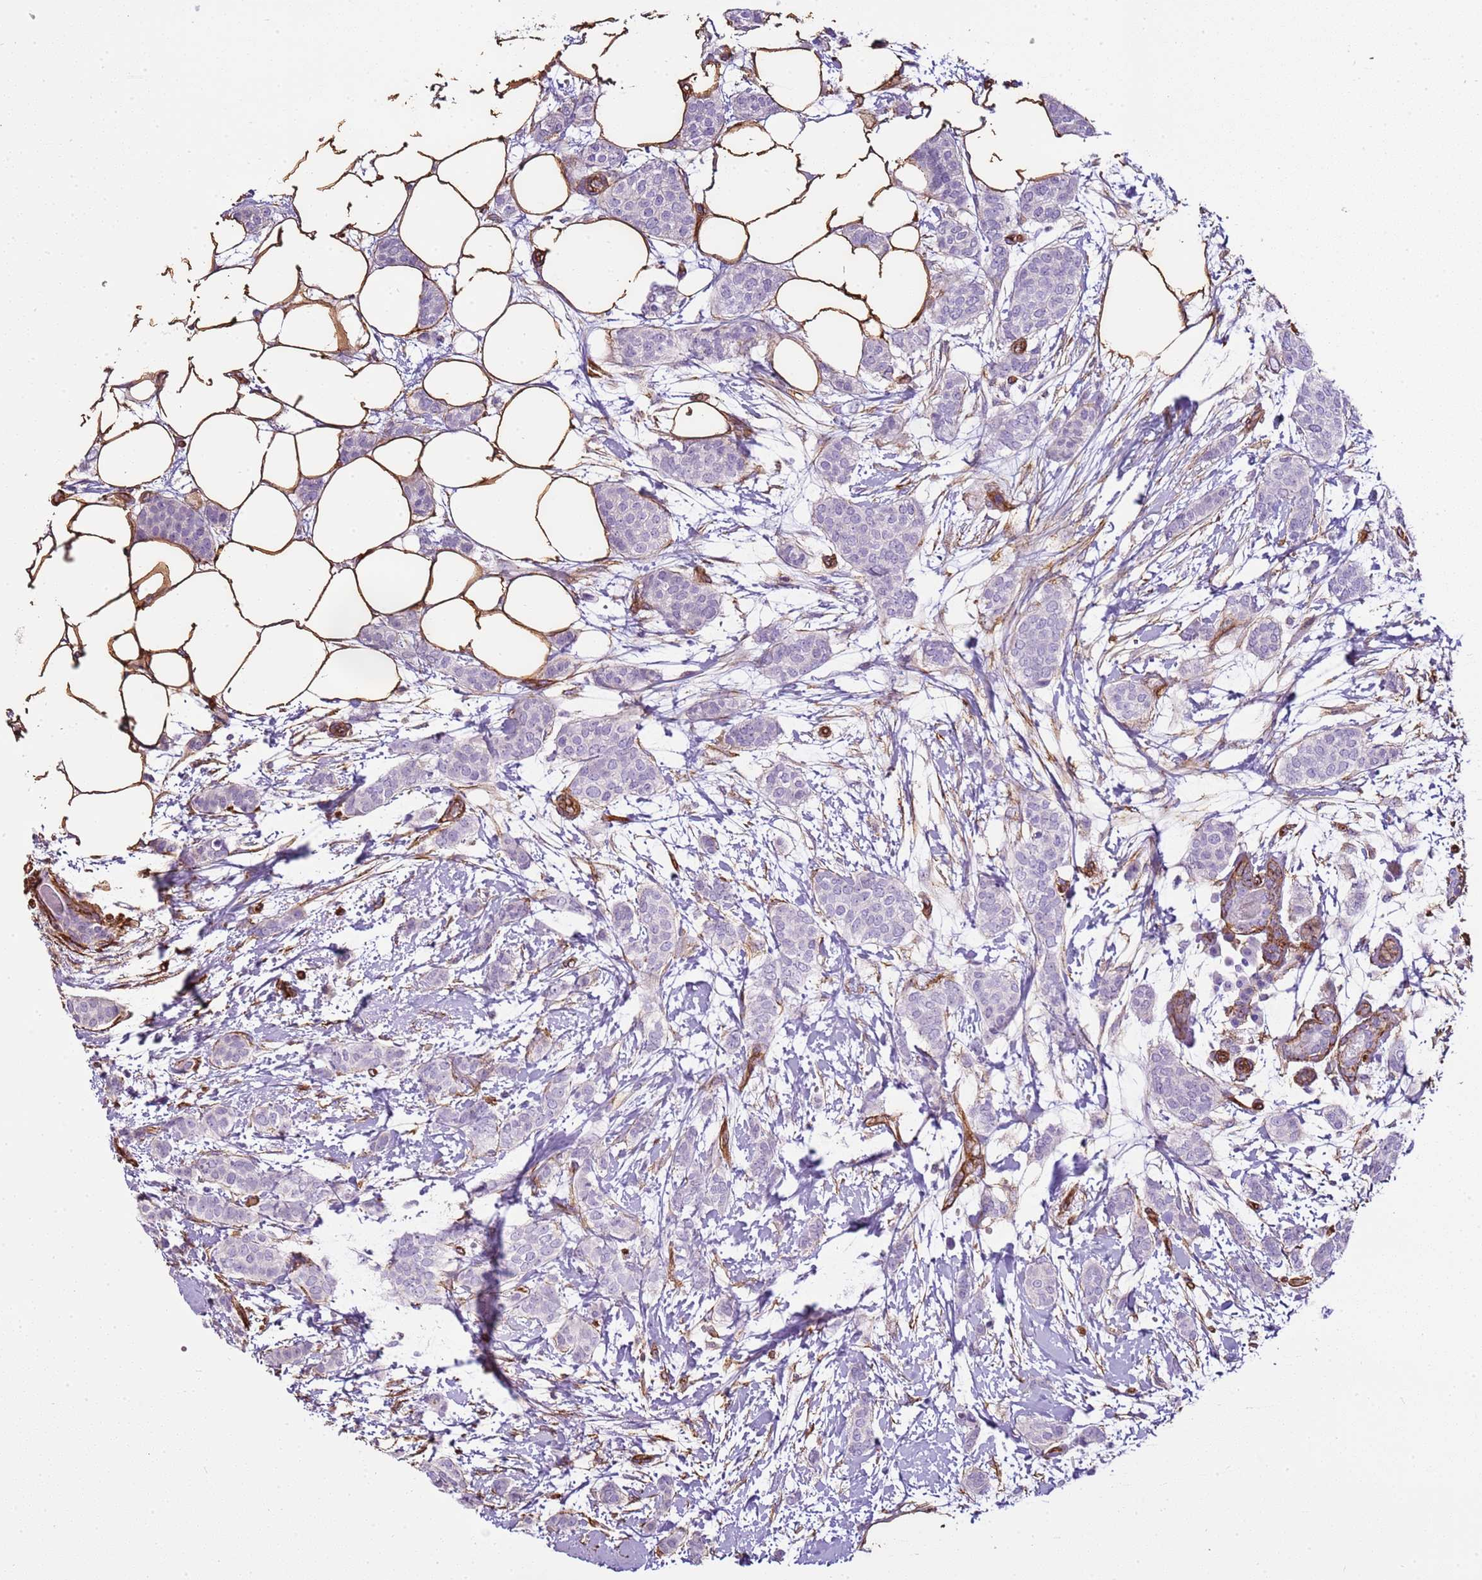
{"staining": {"intensity": "negative", "quantity": "none", "location": "none"}, "tissue": "breast cancer", "cell_type": "Tumor cells", "image_type": "cancer", "snomed": [{"axis": "morphology", "description": "Duct carcinoma"}, {"axis": "topography", "description": "Breast"}], "caption": "There is no significant staining in tumor cells of breast cancer.", "gene": "CTDSPL", "patient": {"sex": "female", "age": 72}}